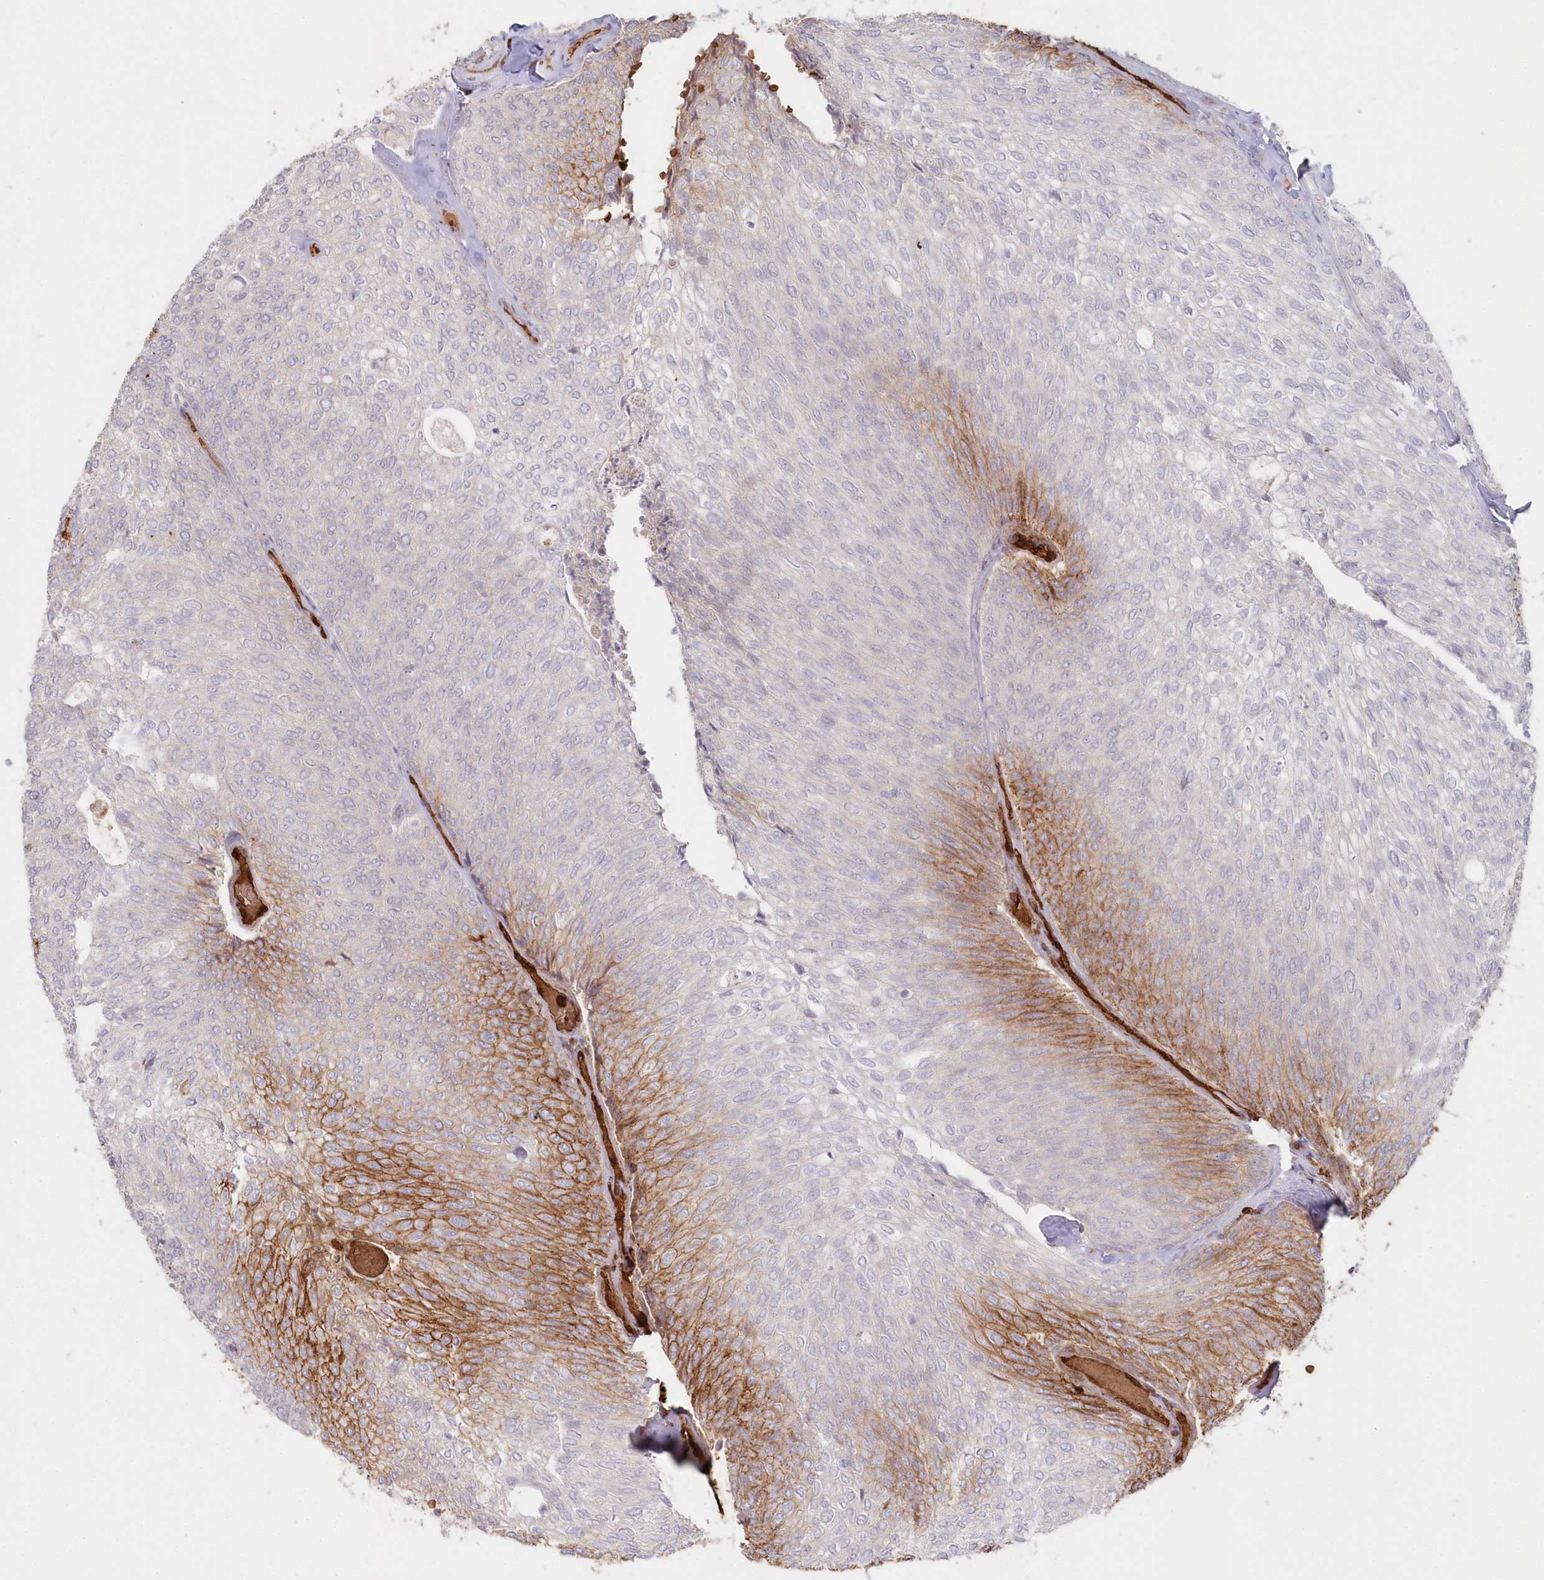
{"staining": {"intensity": "moderate", "quantity": "25%-75%", "location": "cytoplasmic/membranous"}, "tissue": "urothelial cancer", "cell_type": "Tumor cells", "image_type": "cancer", "snomed": [{"axis": "morphology", "description": "Urothelial carcinoma, Low grade"}, {"axis": "topography", "description": "Urinary bladder"}], "caption": "A brown stain shows moderate cytoplasmic/membranous positivity of a protein in urothelial cancer tumor cells.", "gene": "SERINC1", "patient": {"sex": "female", "age": 79}}